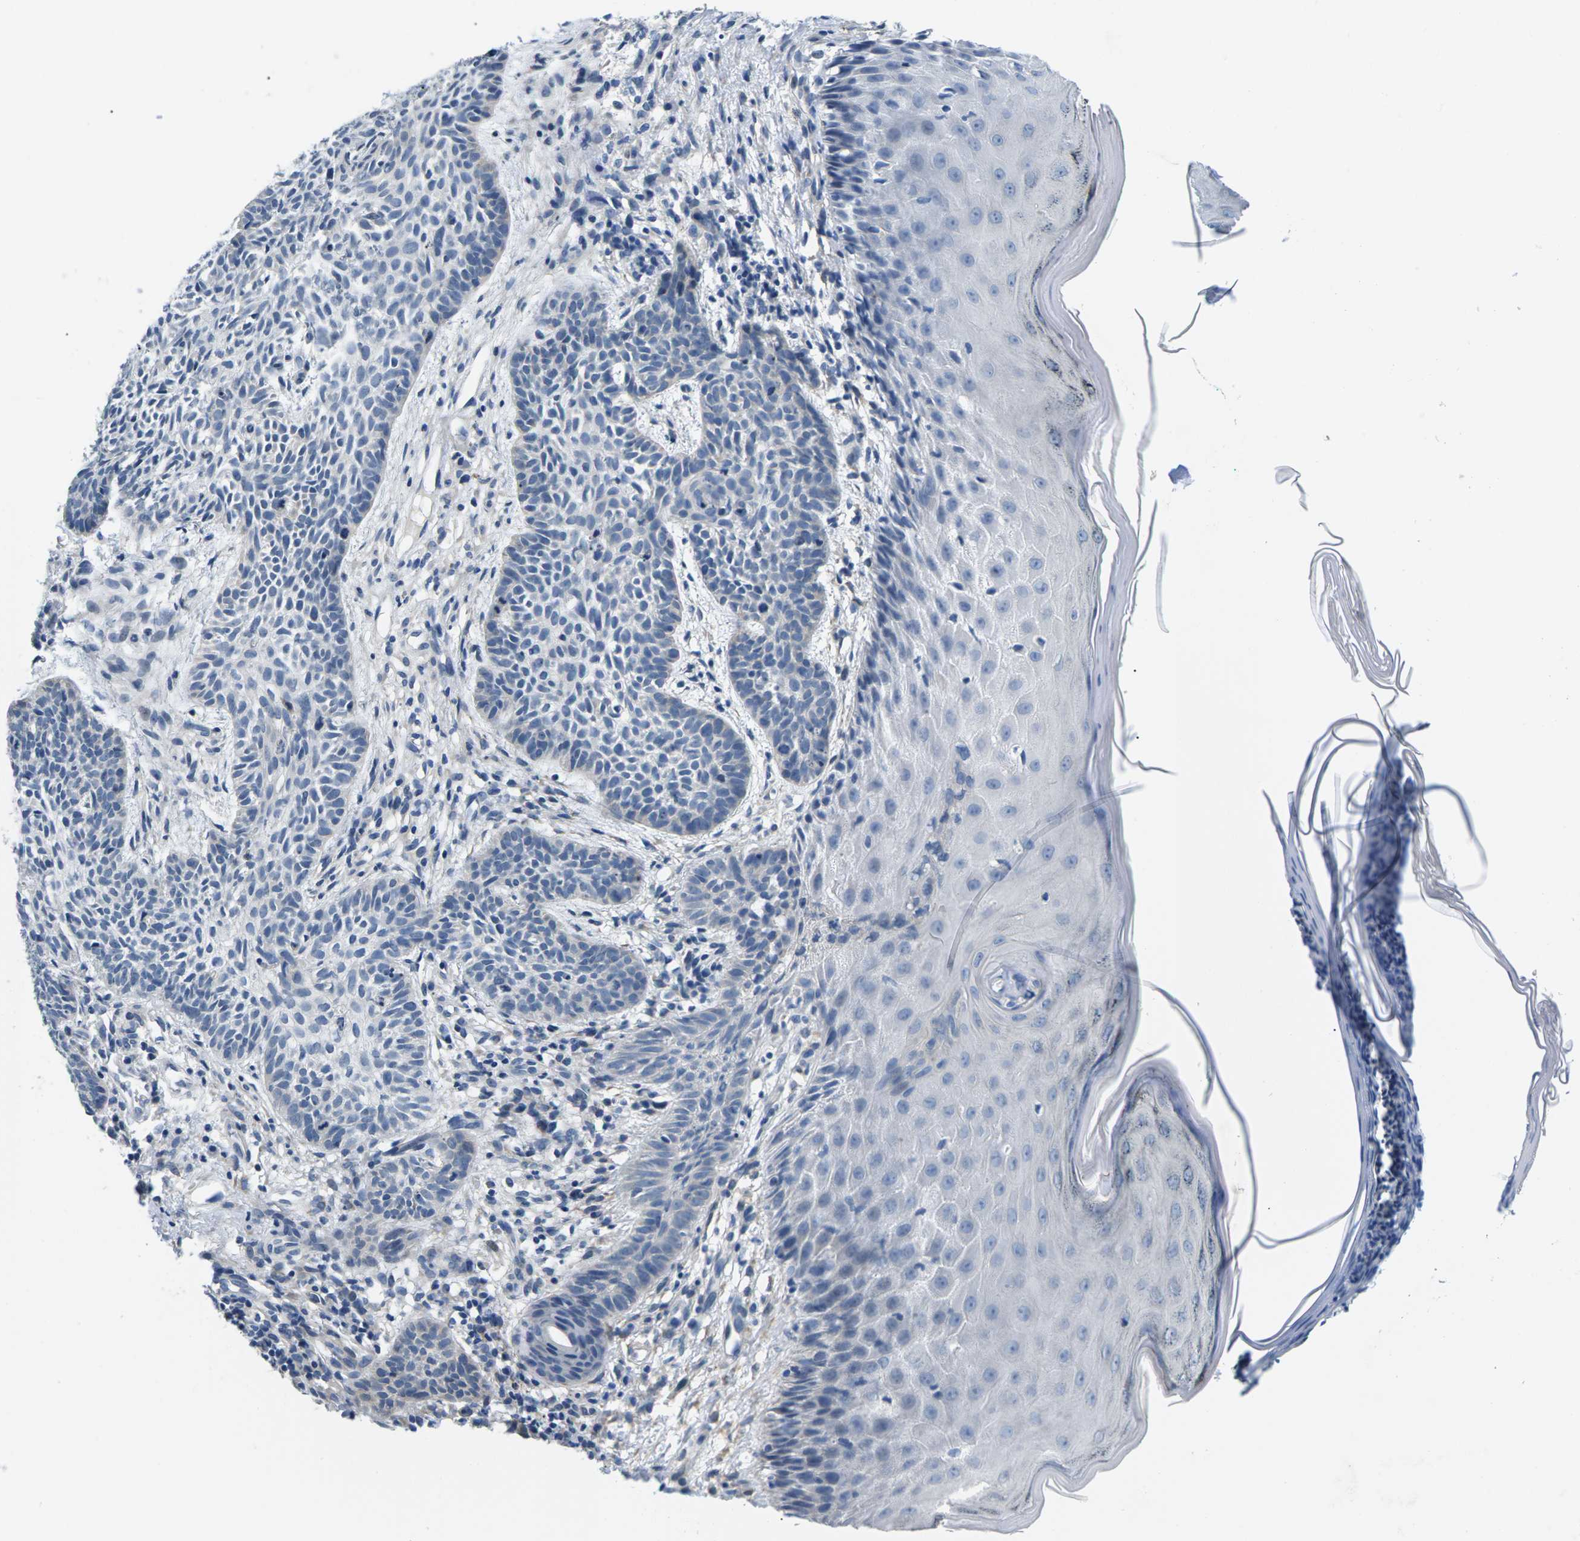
{"staining": {"intensity": "negative", "quantity": "none", "location": "none"}, "tissue": "skin cancer", "cell_type": "Tumor cells", "image_type": "cancer", "snomed": [{"axis": "morphology", "description": "Basal cell carcinoma"}, {"axis": "topography", "description": "Skin"}], "caption": "Skin basal cell carcinoma was stained to show a protein in brown. There is no significant staining in tumor cells.", "gene": "TSPAN2", "patient": {"sex": "male", "age": 60}}